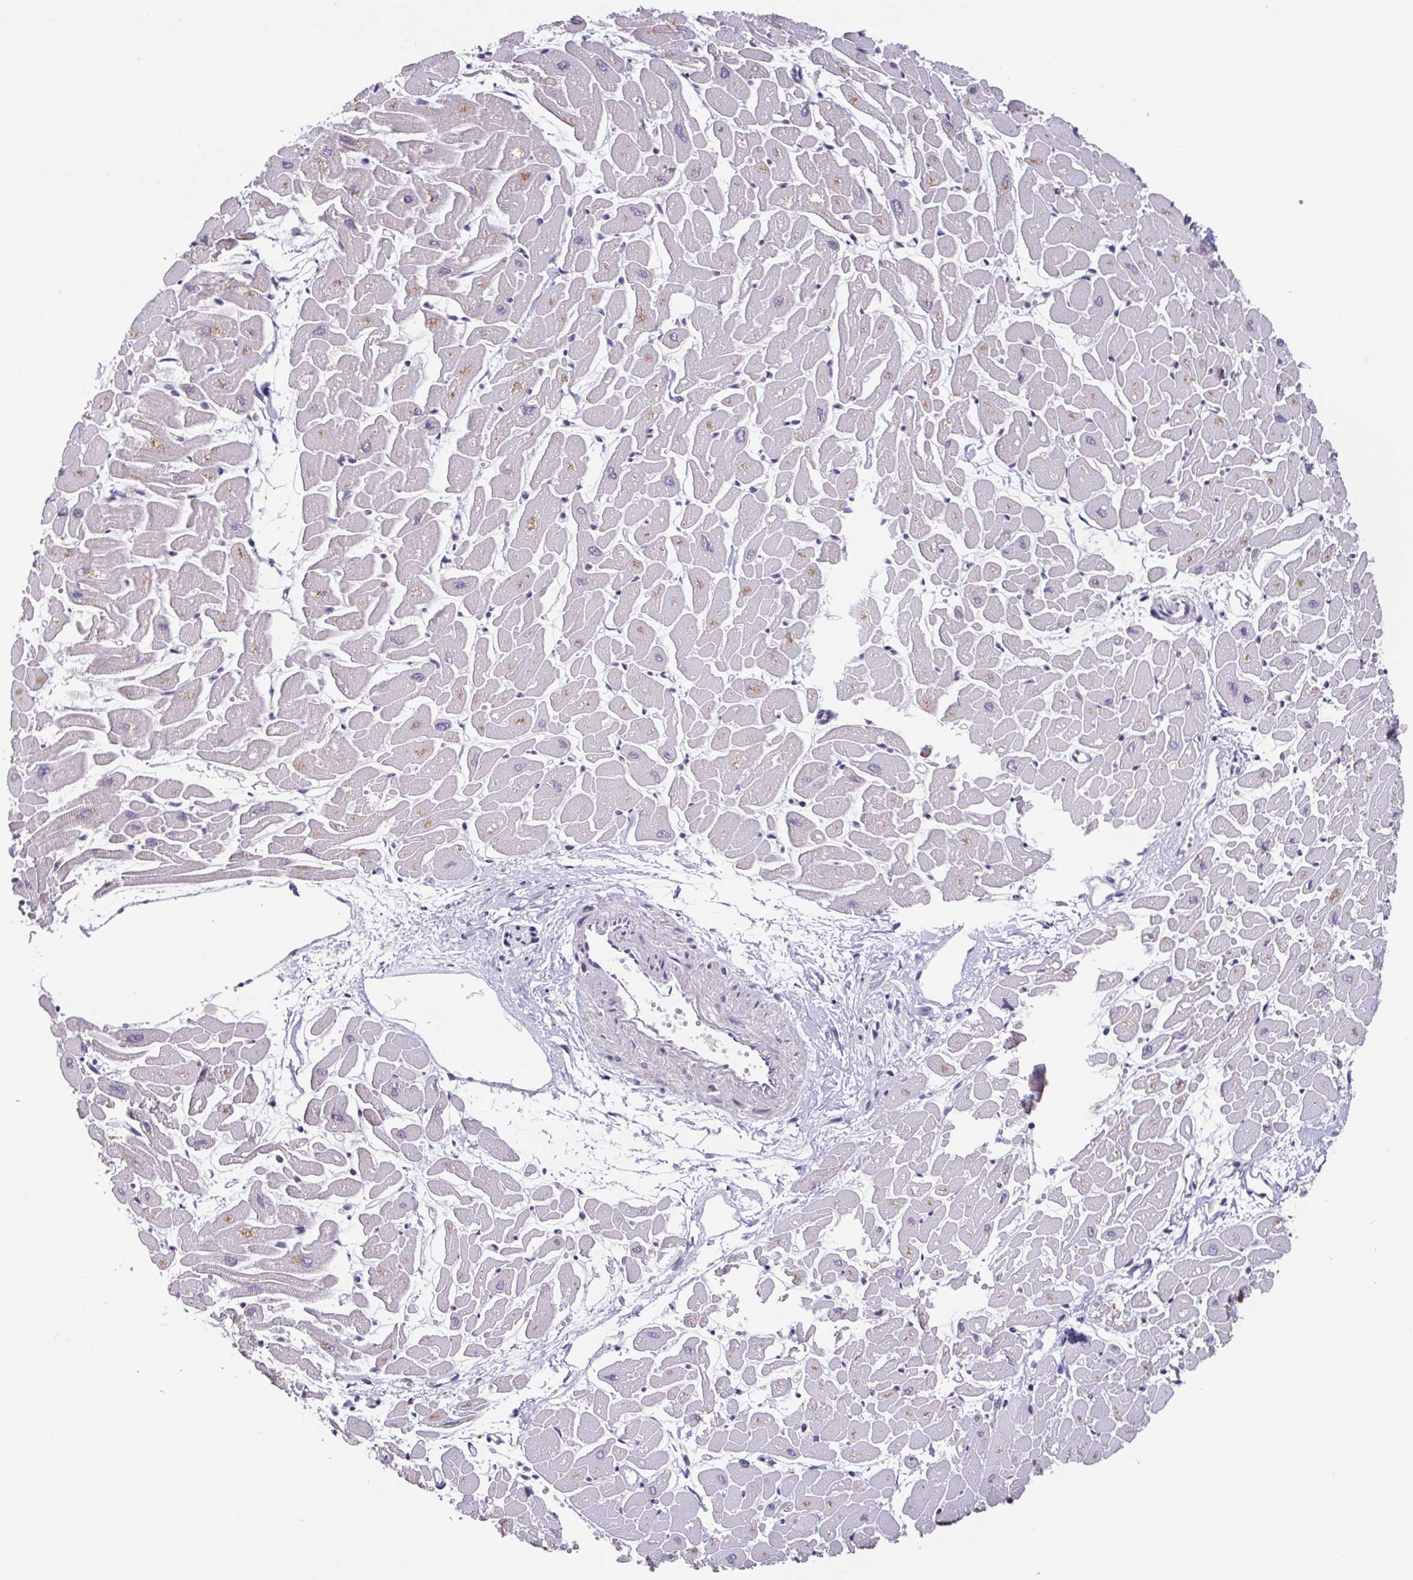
{"staining": {"intensity": "weak", "quantity": "25%-75%", "location": "cytoplasmic/membranous"}, "tissue": "heart muscle", "cell_type": "Cardiomyocytes", "image_type": "normal", "snomed": [{"axis": "morphology", "description": "Normal tissue, NOS"}, {"axis": "topography", "description": "Heart"}], "caption": "Protein staining of benign heart muscle reveals weak cytoplasmic/membranous staining in approximately 25%-75% of cardiomyocytes.", "gene": "GHRL", "patient": {"sex": "male", "age": 57}}